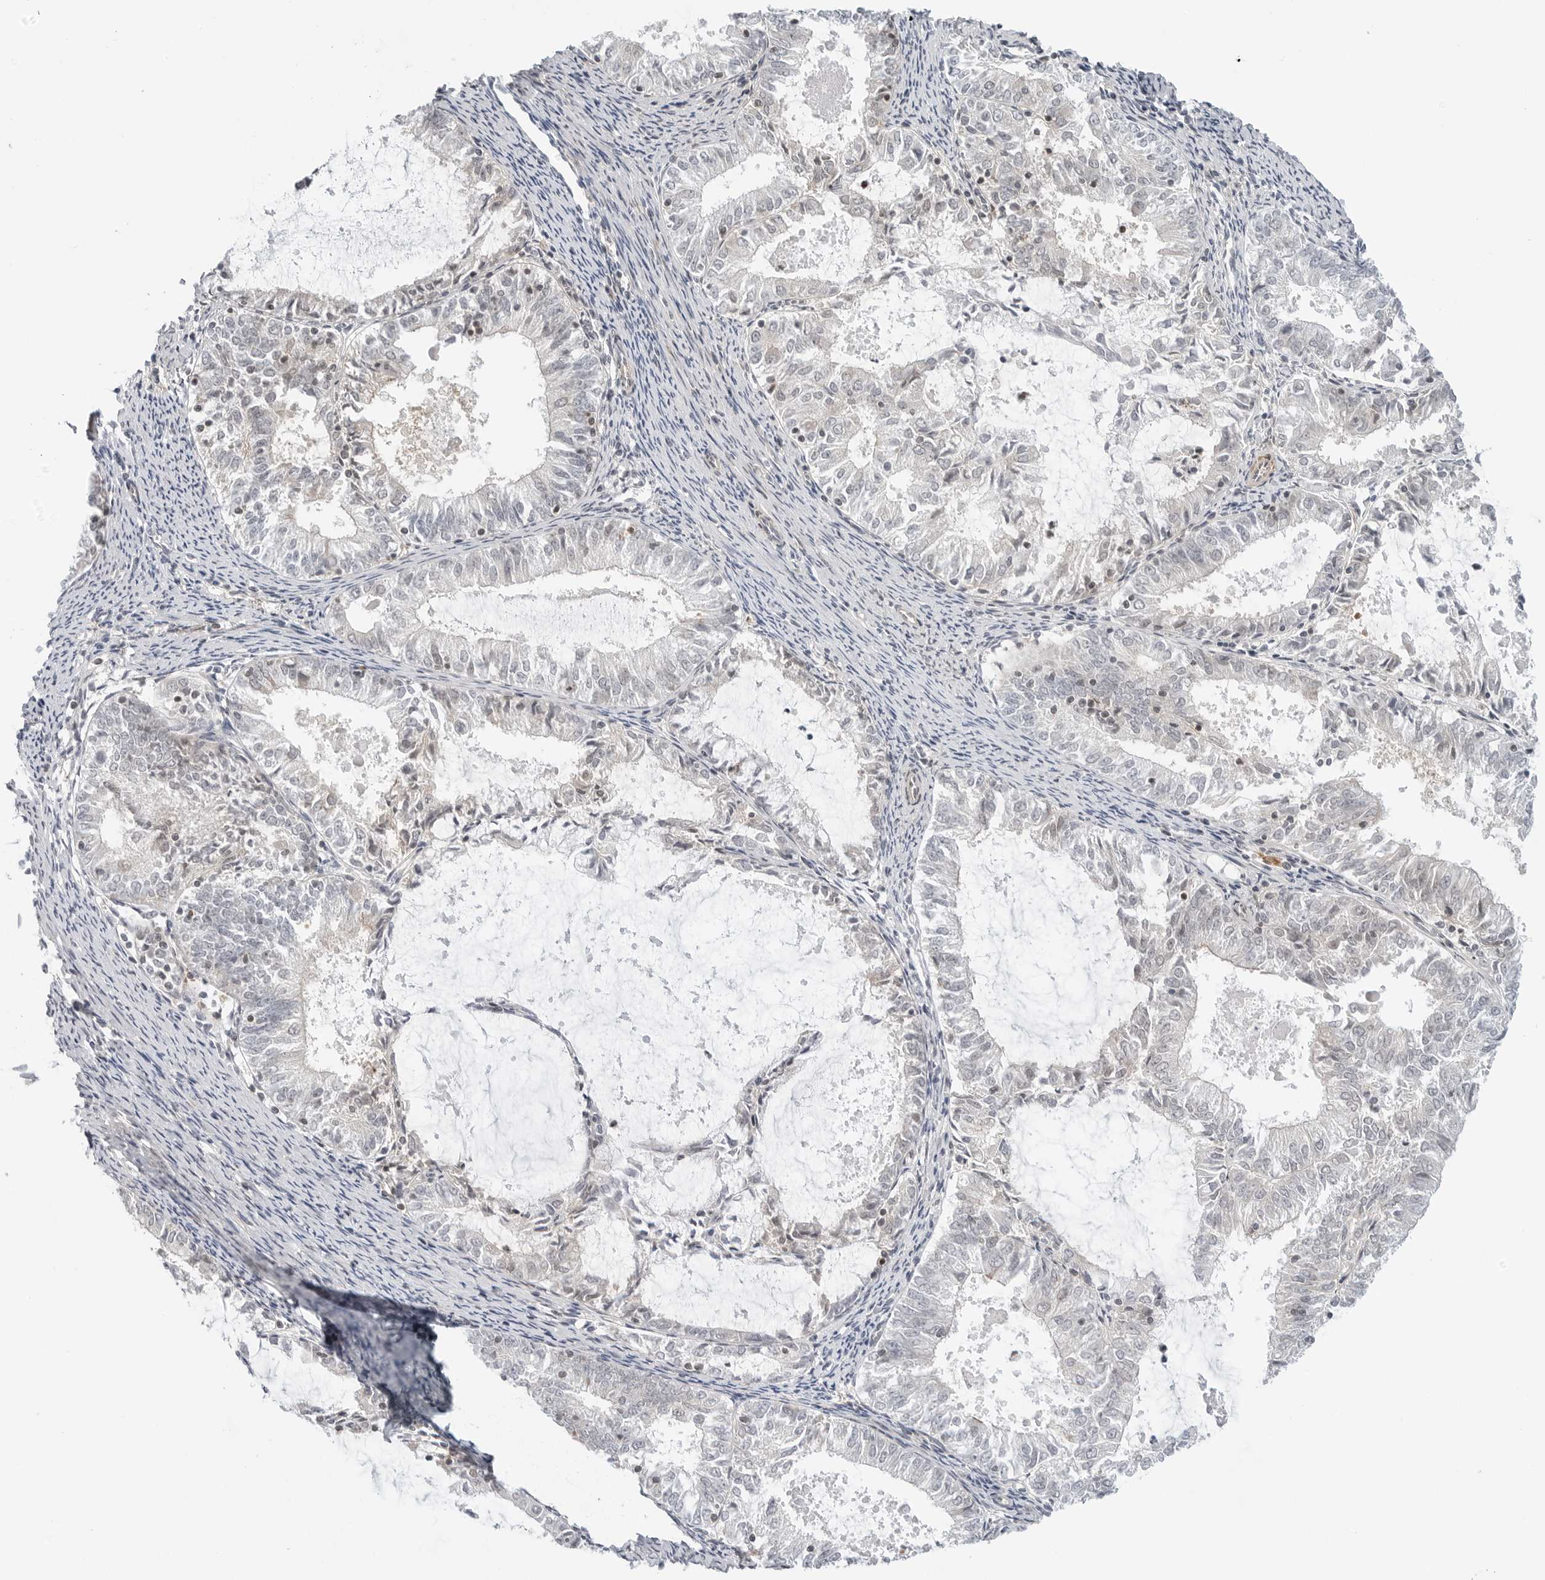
{"staining": {"intensity": "negative", "quantity": "none", "location": "none"}, "tissue": "endometrial cancer", "cell_type": "Tumor cells", "image_type": "cancer", "snomed": [{"axis": "morphology", "description": "Adenocarcinoma, NOS"}, {"axis": "topography", "description": "Endometrium"}], "caption": "Histopathology image shows no significant protein staining in tumor cells of endometrial cancer (adenocarcinoma).", "gene": "STXBP3", "patient": {"sex": "female", "age": 57}}